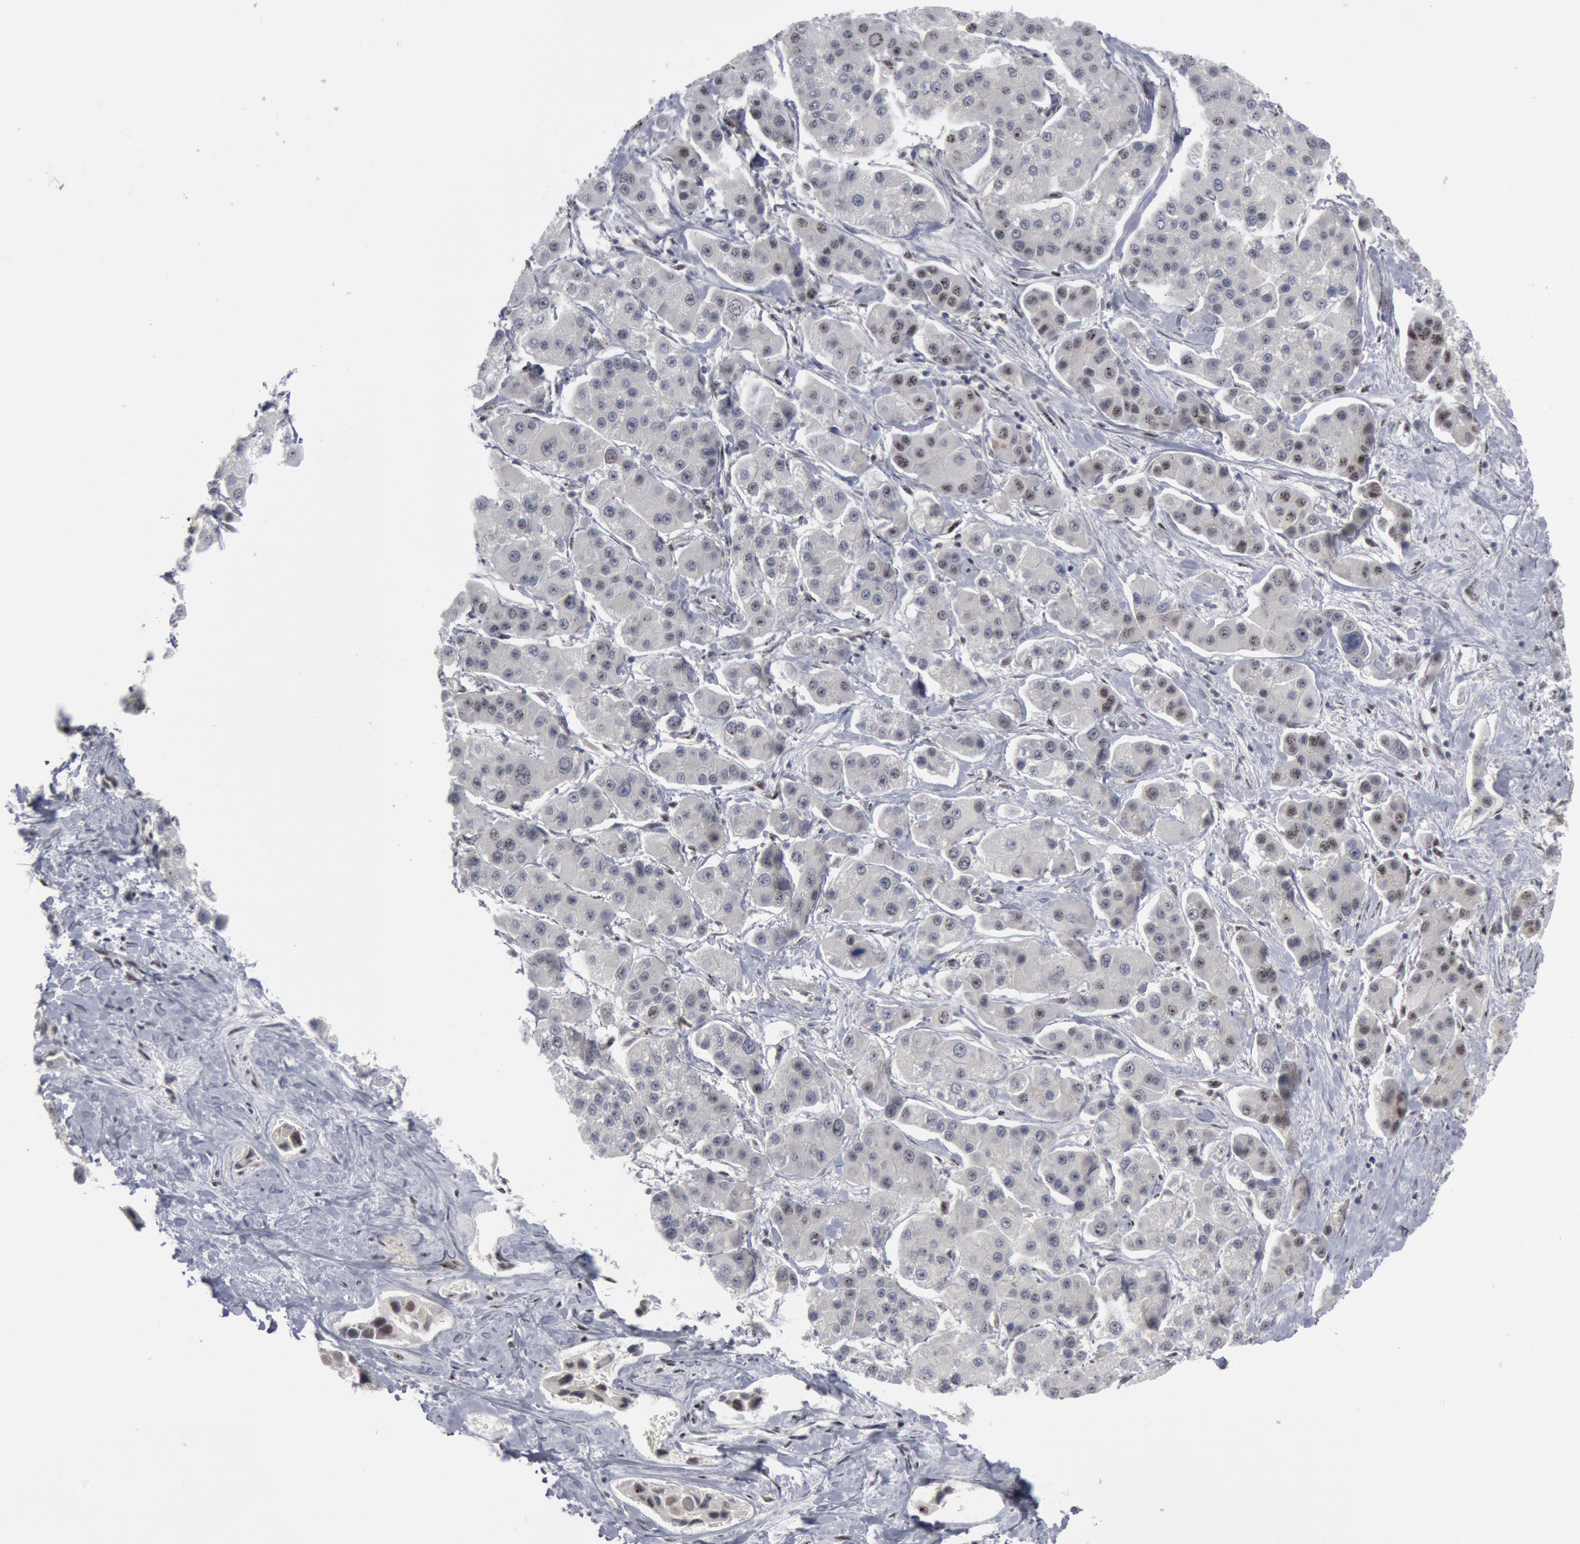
{"staining": {"intensity": "negative", "quantity": "none", "location": "none"}, "tissue": "liver cancer", "cell_type": "Tumor cells", "image_type": "cancer", "snomed": [{"axis": "morphology", "description": "Carcinoma, Hepatocellular, NOS"}, {"axis": "topography", "description": "Liver"}], "caption": "Immunohistochemistry (IHC) histopathology image of neoplastic tissue: human liver hepatocellular carcinoma stained with DAB exhibits no significant protein staining in tumor cells.", "gene": "FOXO1", "patient": {"sex": "female", "age": 85}}